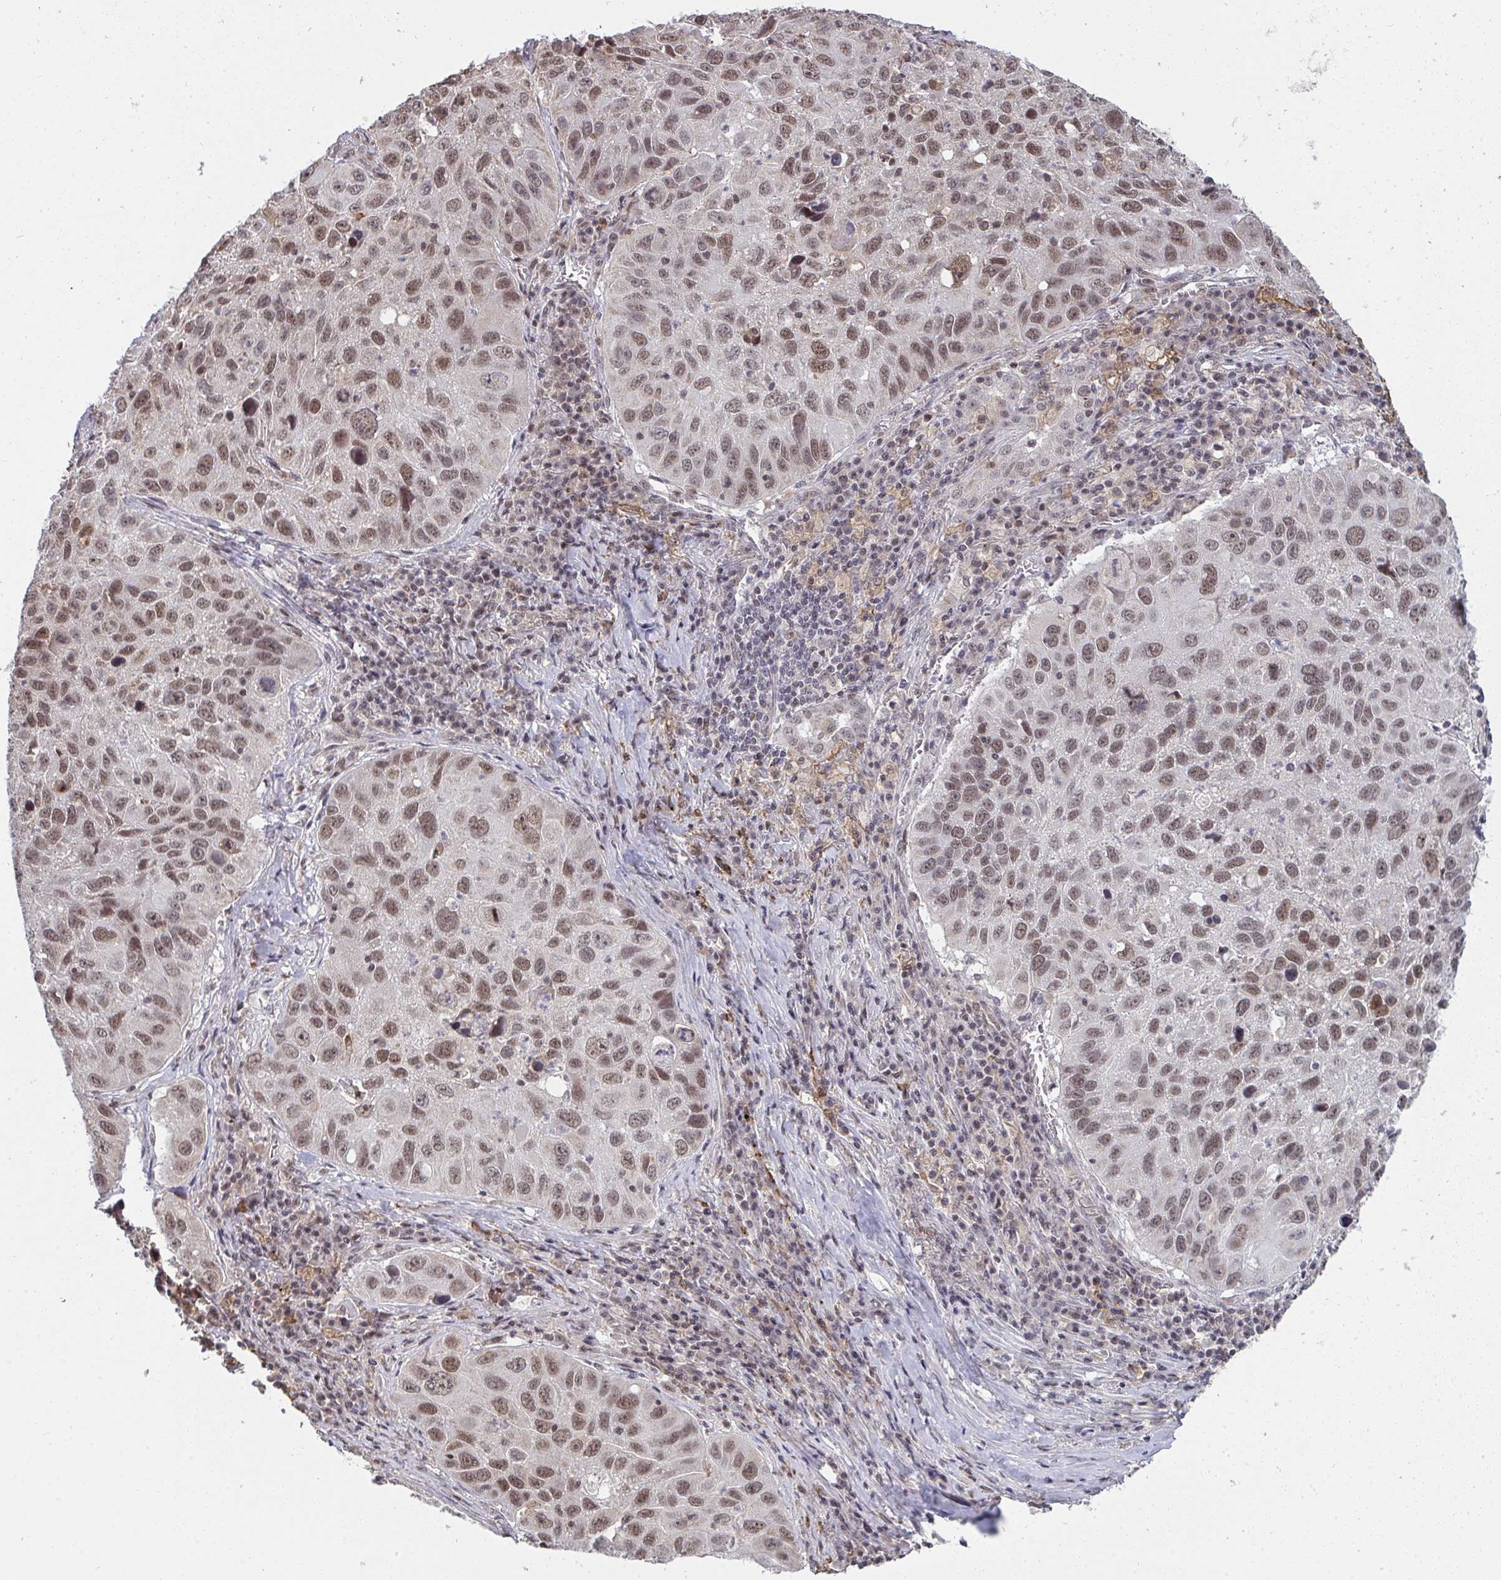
{"staining": {"intensity": "moderate", "quantity": ">75%", "location": "nuclear"}, "tissue": "lung cancer", "cell_type": "Tumor cells", "image_type": "cancer", "snomed": [{"axis": "morphology", "description": "Squamous cell carcinoma, NOS"}, {"axis": "topography", "description": "Lung"}], "caption": "IHC staining of squamous cell carcinoma (lung), which demonstrates medium levels of moderate nuclear positivity in approximately >75% of tumor cells indicating moderate nuclear protein expression. The staining was performed using DAB (brown) for protein detection and nuclei were counterstained in hematoxylin (blue).", "gene": "SAP30", "patient": {"sex": "female", "age": 61}}